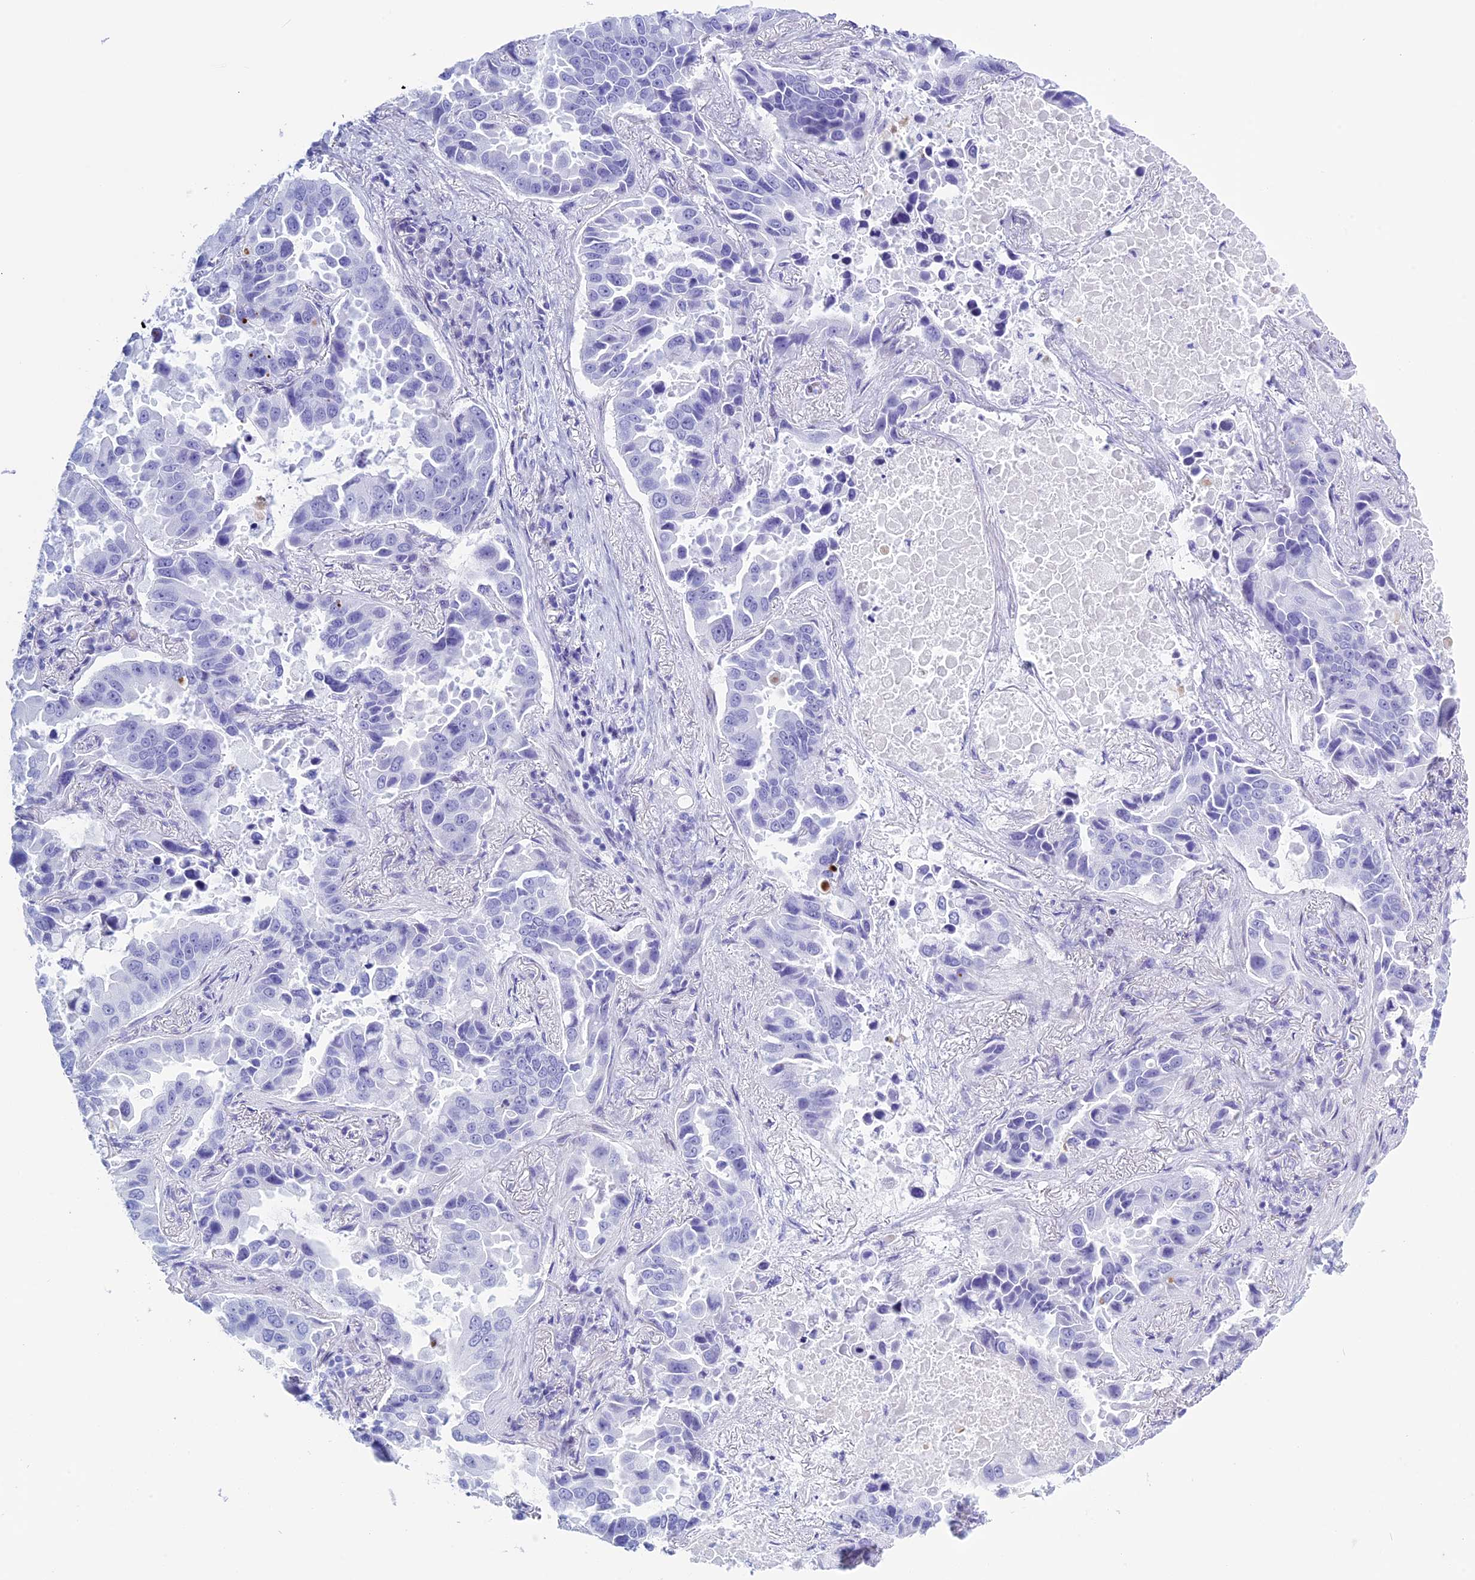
{"staining": {"intensity": "negative", "quantity": "none", "location": "none"}, "tissue": "lung cancer", "cell_type": "Tumor cells", "image_type": "cancer", "snomed": [{"axis": "morphology", "description": "Adenocarcinoma, NOS"}, {"axis": "topography", "description": "Lung"}], "caption": "Tumor cells show no significant protein staining in adenocarcinoma (lung).", "gene": "KCTD21", "patient": {"sex": "male", "age": 64}}